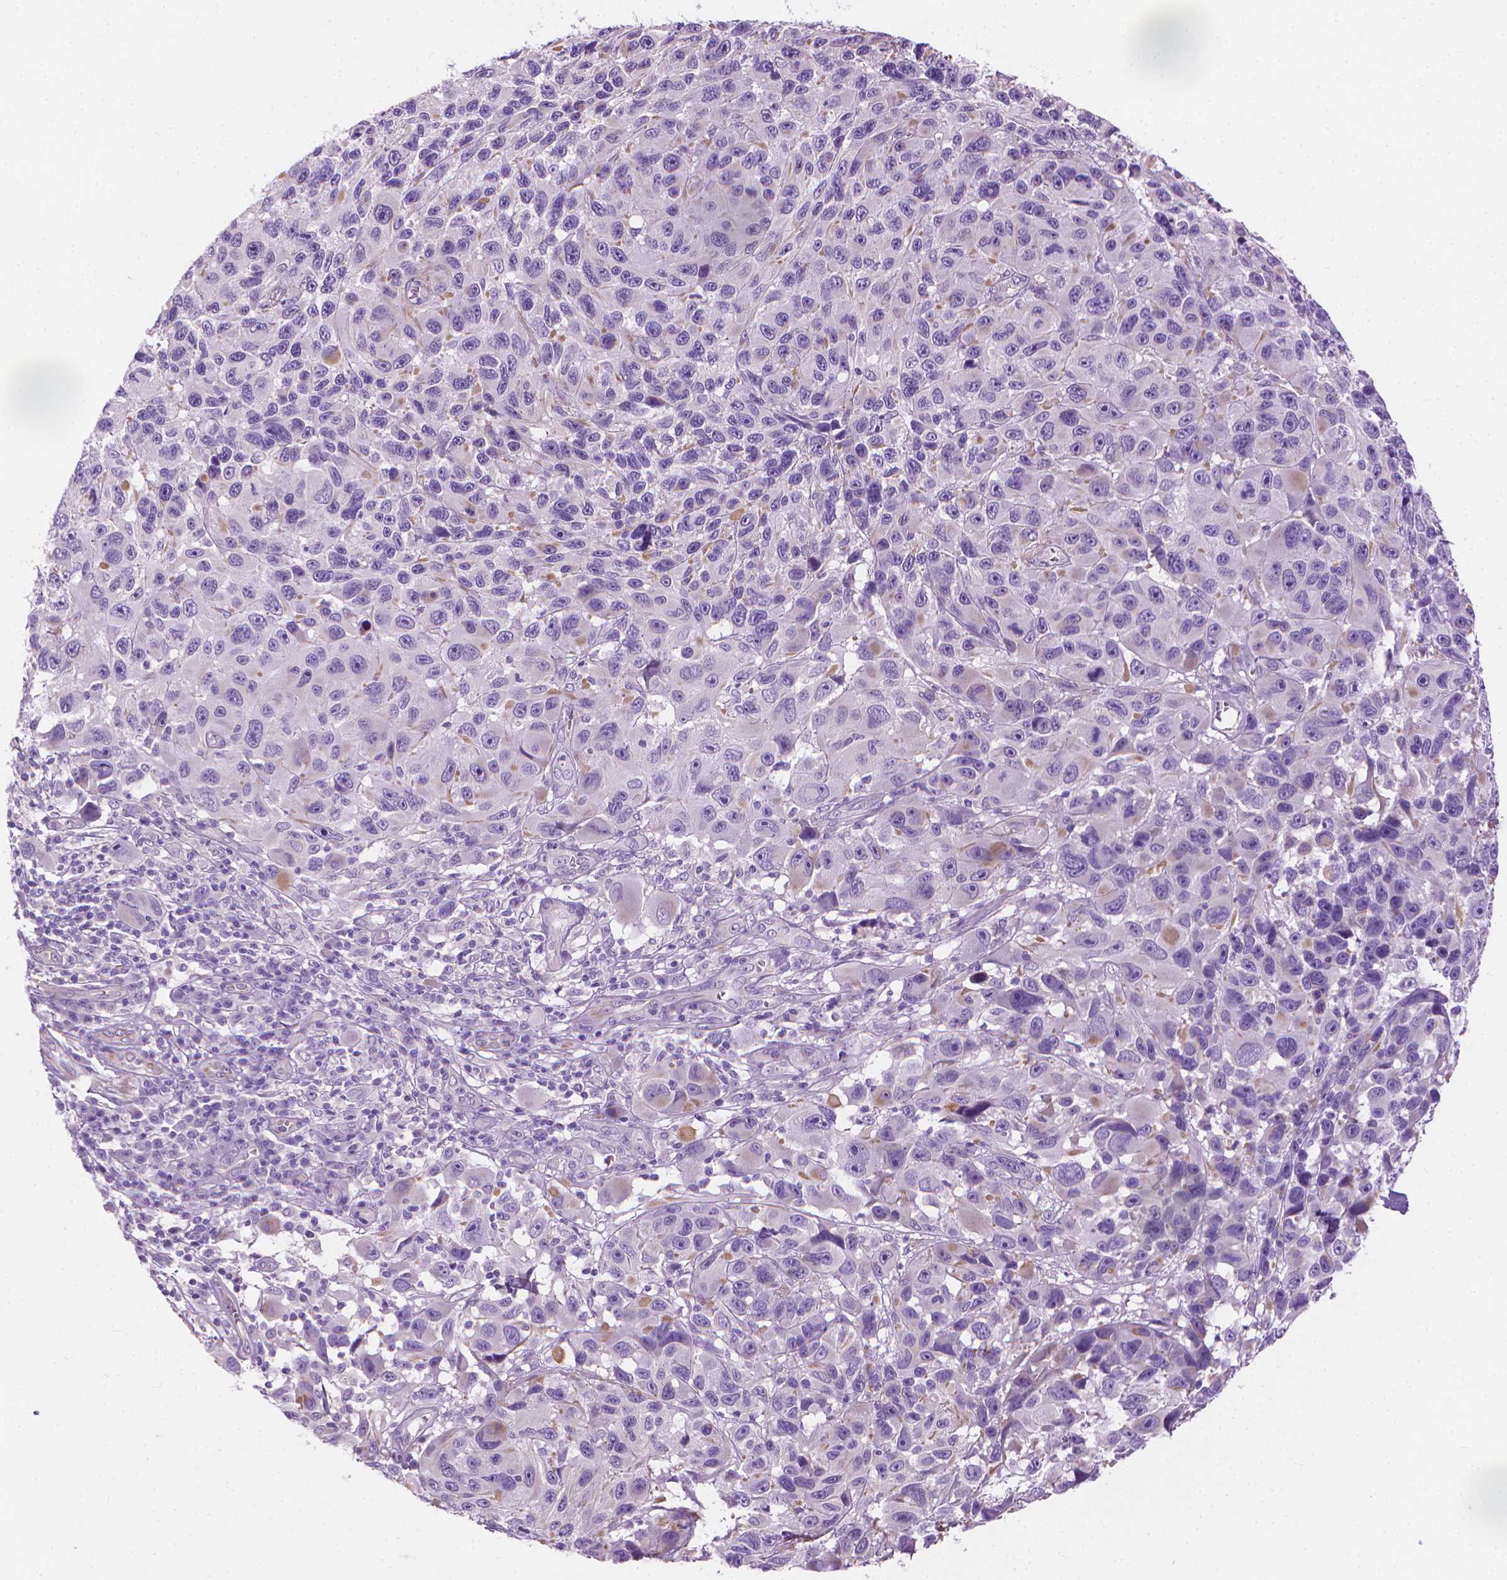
{"staining": {"intensity": "negative", "quantity": "none", "location": "none"}, "tissue": "melanoma", "cell_type": "Tumor cells", "image_type": "cancer", "snomed": [{"axis": "morphology", "description": "Malignant melanoma, NOS"}, {"axis": "topography", "description": "Skin"}], "caption": "Tumor cells show no significant protein expression in malignant melanoma.", "gene": "KRT73", "patient": {"sex": "male", "age": 53}}